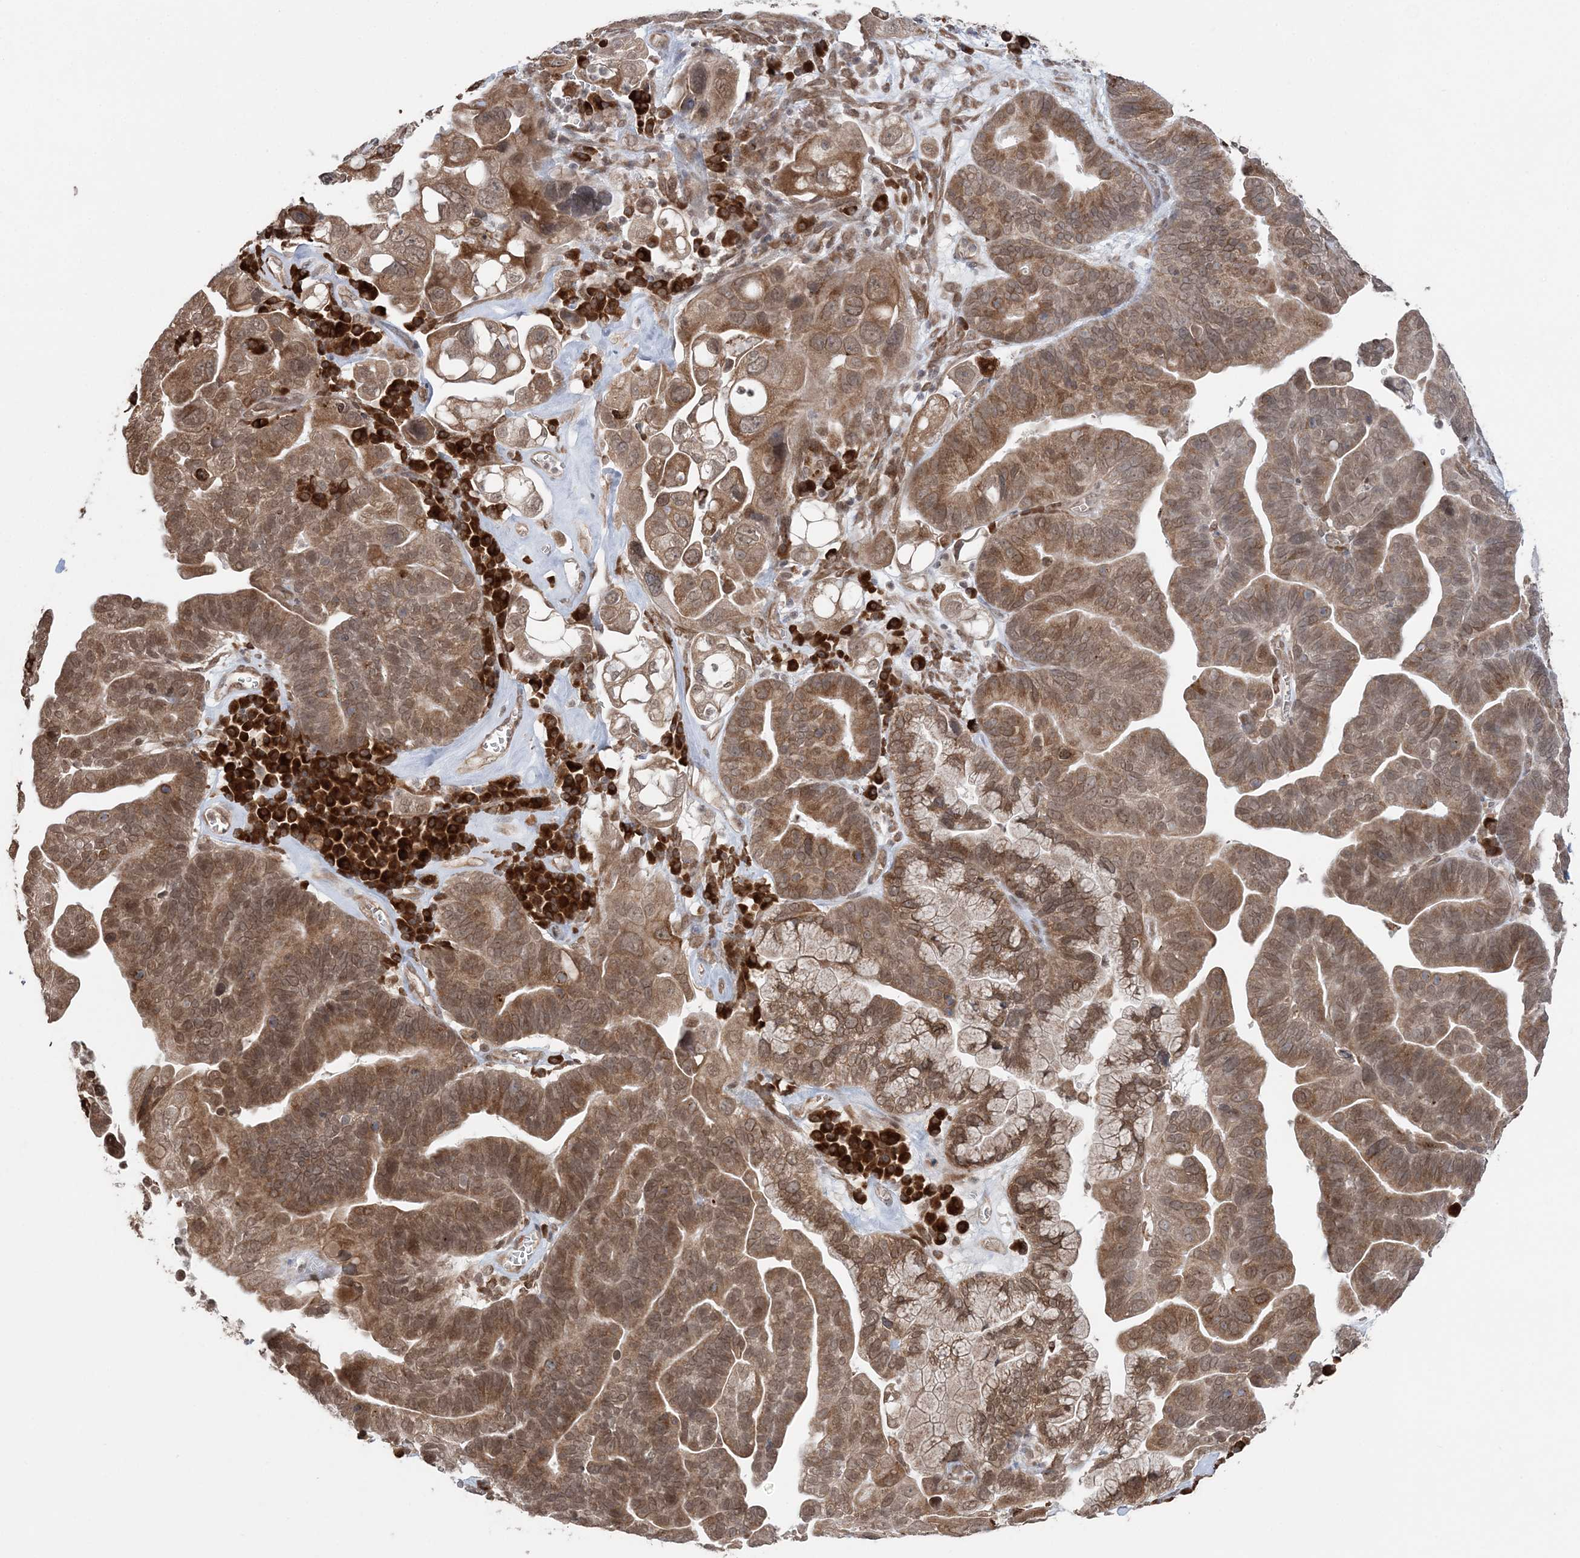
{"staining": {"intensity": "moderate", "quantity": ">75%", "location": "cytoplasmic/membranous,nuclear"}, "tissue": "ovarian cancer", "cell_type": "Tumor cells", "image_type": "cancer", "snomed": [{"axis": "morphology", "description": "Cystadenocarcinoma, serous, NOS"}, {"axis": "topography", "description": "Ovary"}], "caption": "Brown immunohistochemical staining in ovarian cancer shows moderate cytoplasmic/membranous and nuclear staining in about >75% of tumor cells.", "gene": "TMED10", "patient": {"sex": "female", "age": 56}}